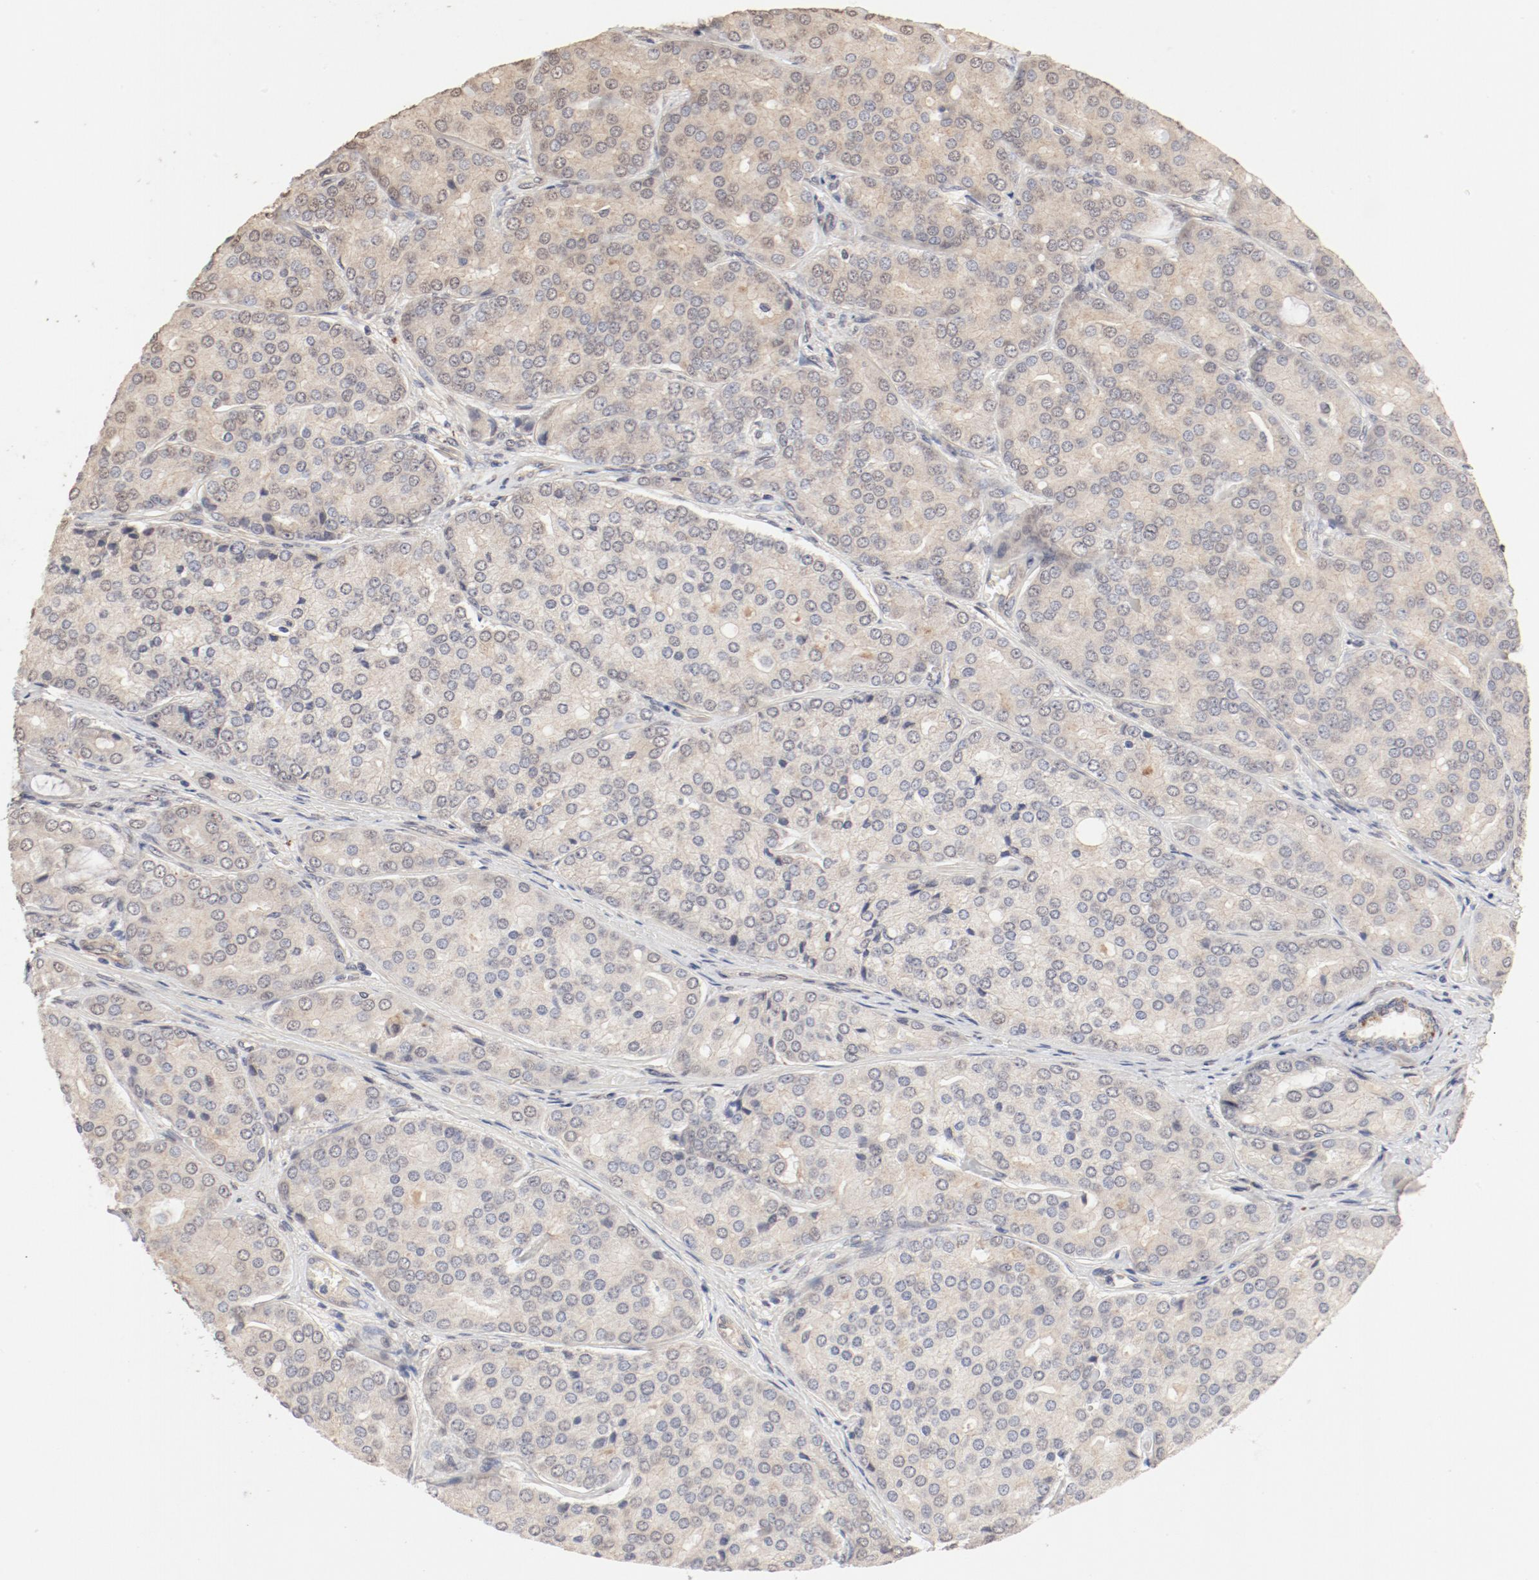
{"staining": {"intensity": "moderate", "quantity": ">75%", "location": "cytoplasmic/membranous,nuclear"}, "tissue": "prostate cancer", "cell_type": "Tumor cells", "image_type": "cancer", "snomed": [{"axis": "morphology", "description": "Adenocarcinoma, High grade"}, {"axis": "topography", "description": "Prostate"}], "caption": "Protein expression analysis of adenocarcinoma (high-grade) (prostate) reveals moderate cytoplasmic/membranous and nuclear staining in approximately >75% of tumor cells. The staining was performed using DAB (3,3'-diaminobenzidine), with brown indicating positive protein expression. Nuclei are stained blue with hematoxylin.", "gene": "IL3RA", "patient": {"sex": "male", "age": 64}}